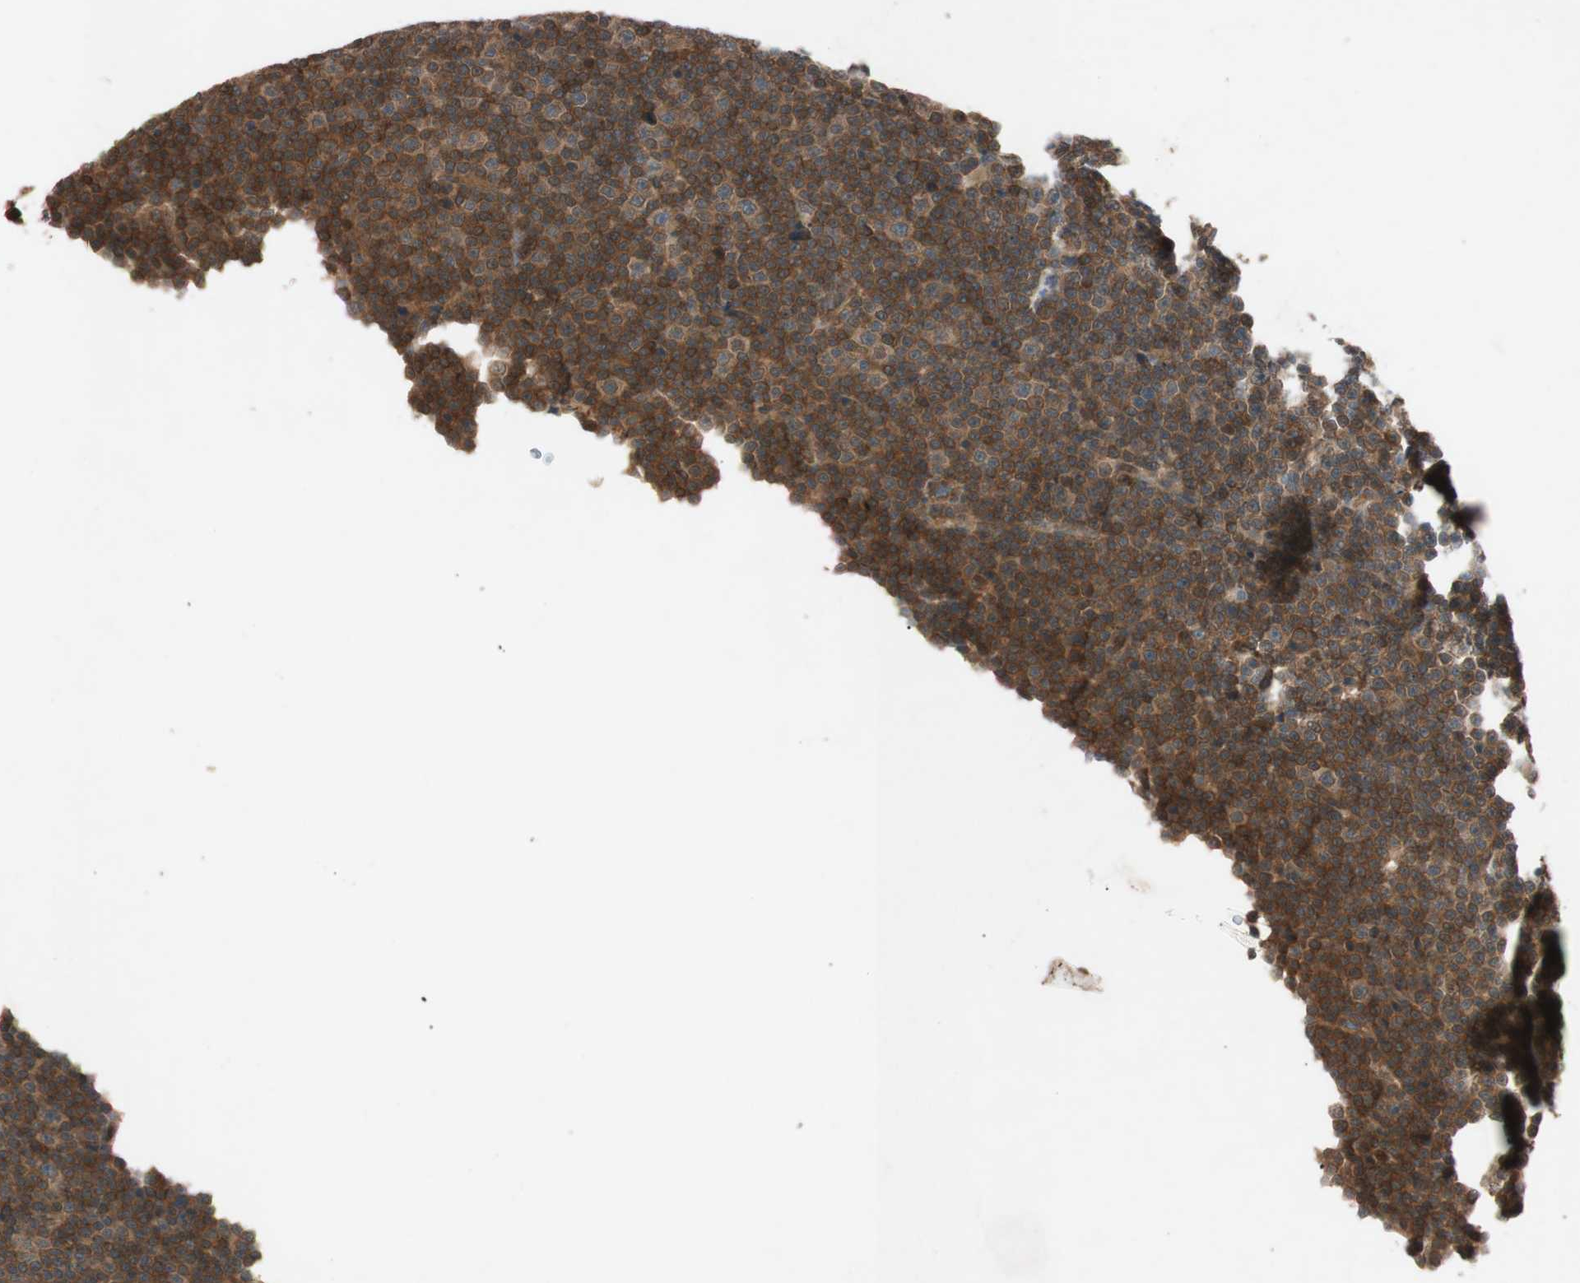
{"staining": {"intensity": "moderate", "quantity": ">75%", "location": "cytoplasmic/membranous"}, "tissue": "lymphoma", "cell_type": "Tumor cells", "image_type": "cancer", "snomed": [{"axis": "morphology", "description": "Malignant lymphoma, non-Hodgkin's type, Low grade"}, {"axis": "topography", "description": "Lymph node"}], "caption": "A photomicrograph of human lymphoma stained for a protein reveals moderate cytoplasmic/membranous brown staining in tumor cells. The staining was performed using DAB (3,3'-diaminobenzidine) to visualize the protein expression in brown, while the nuclei were stained in blue with hematoxylin (Magnification: 20x).", "gene": "EPHA8", "patient": {"sex": "female", "age": 67}}